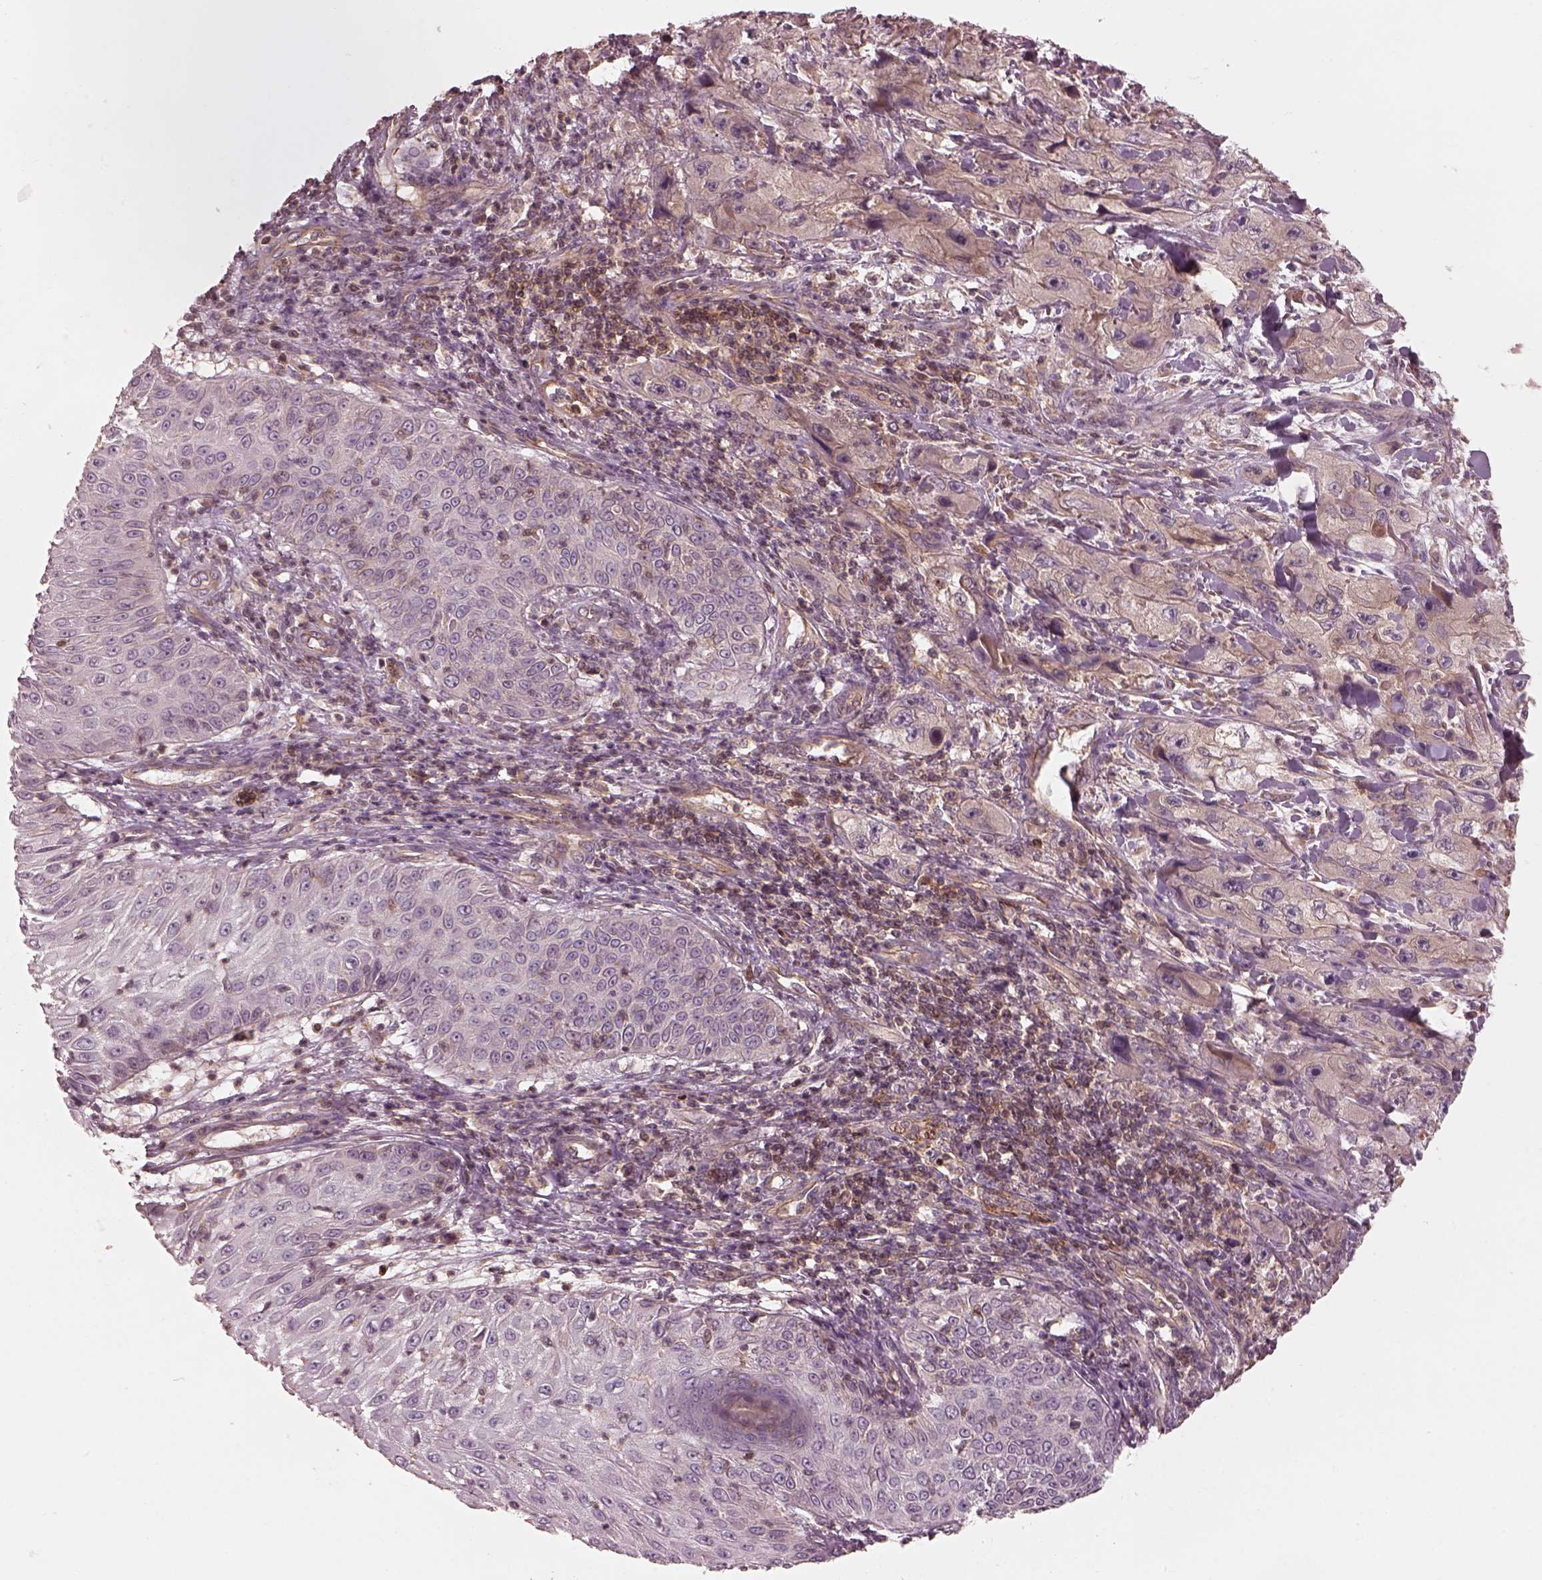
{"staining": {"intensity": "negative", "quantity": "none", "location": "none"}, "tissue": "skin cancer", "cell_type": "Tumor cells", "image_type": "cancer", "snomed": [{"axis": "morphology", "description": "Squamous cell carcinoma, NOS"}, {"axis": "topography", "description": "Skin"}, {"axis": "topography", "description": "Subcutis"}], "caption": "Immunohistochemistry image of neoplastic tissue: human squamous cell carcinoma (skin) stained with DAB reveals no significant protein expression in tumor cells.", "gene": "FAM107B", "patient": {"sex": "male", "age": 73}}